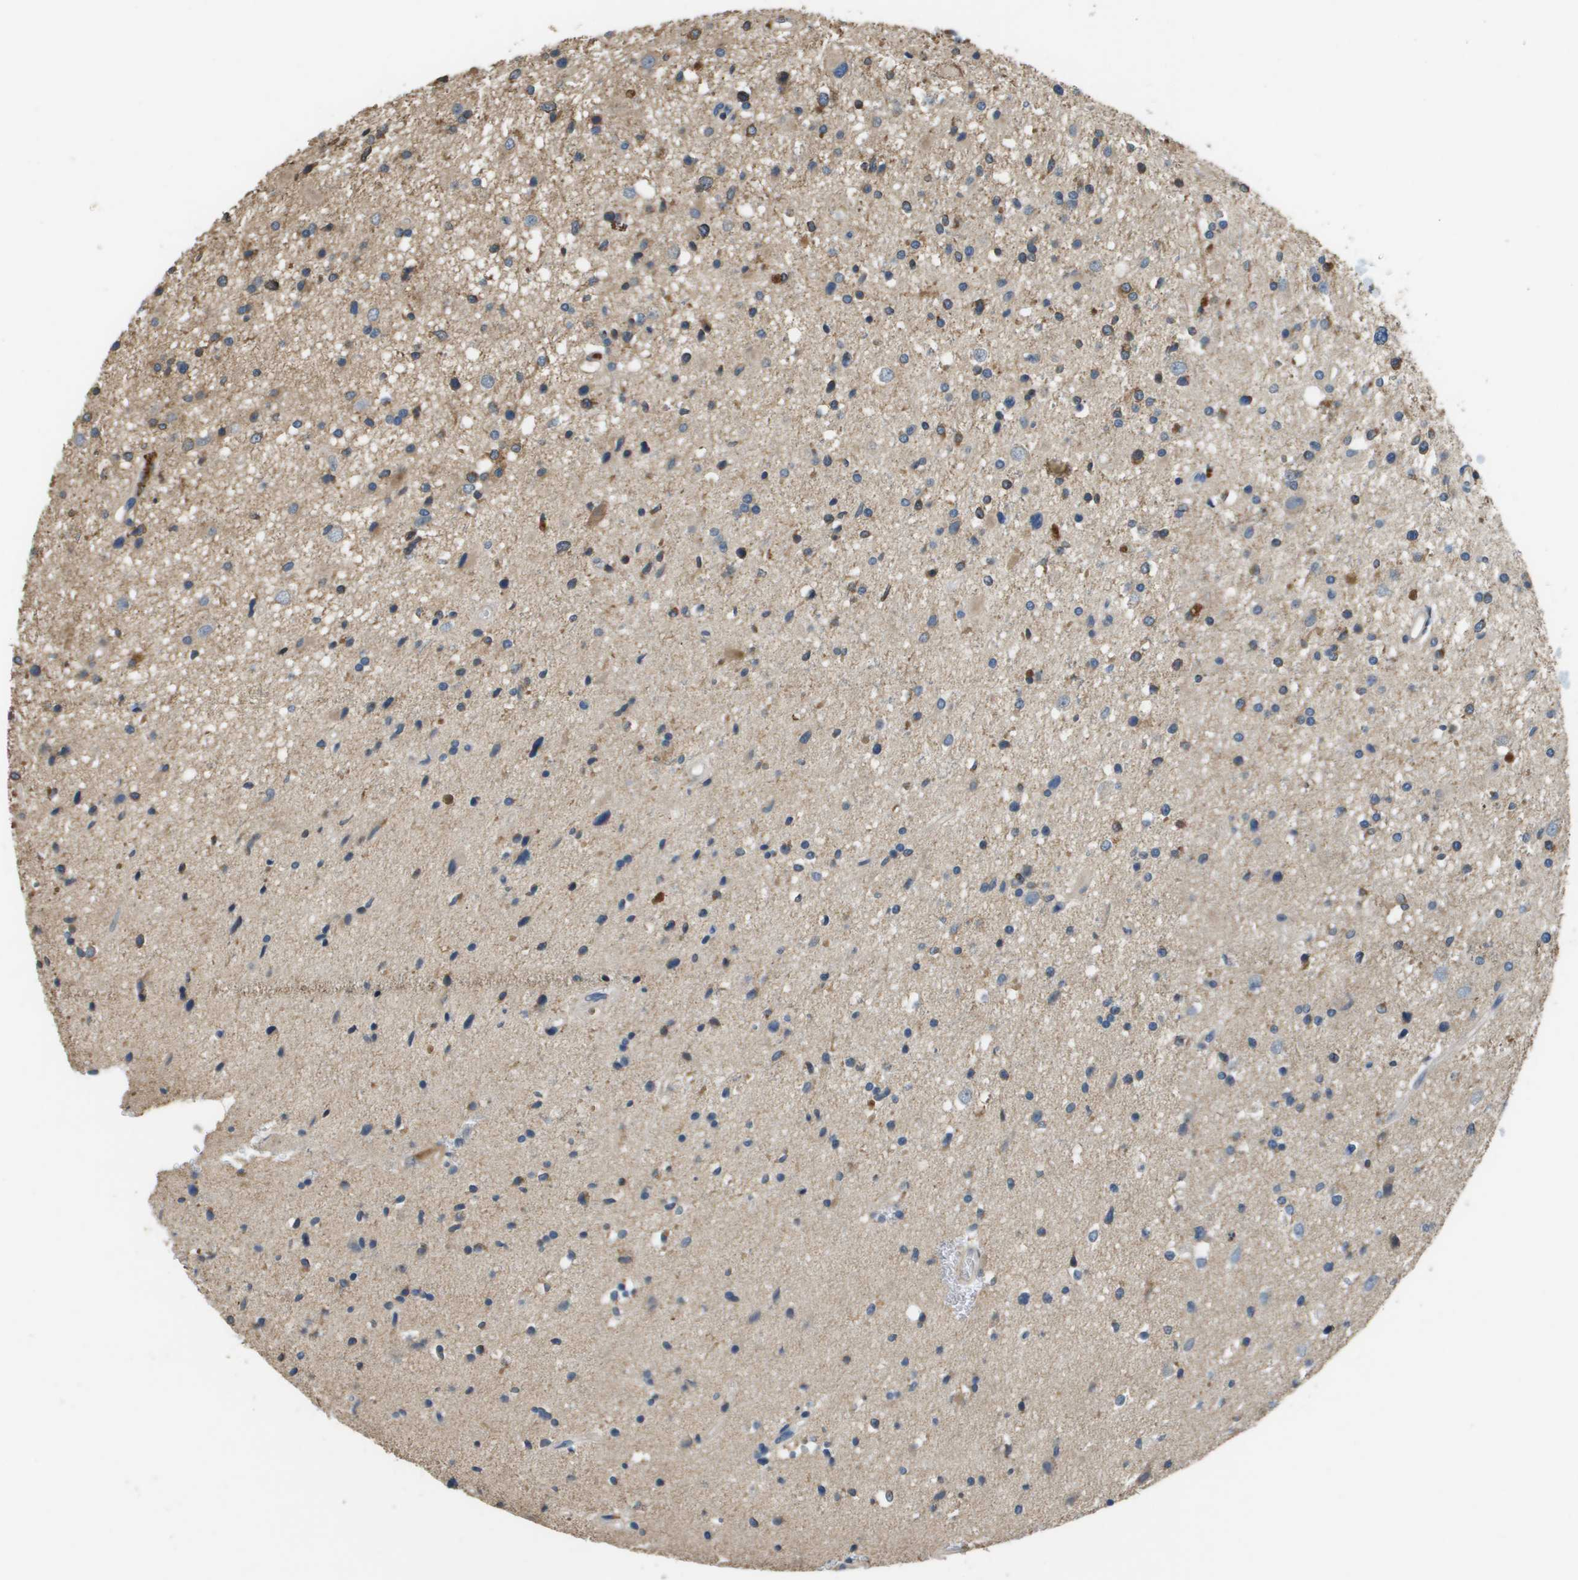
{"staining": {"intensity": "weak", "quantity": "<25%", "location": "cytoplasmic/membranous"}, "tissue": "glioma", "cell_type": "Tumor cells", "image_type": "cancer", "snomed": [{"axis": "morphology", "description": "Glioma, malignant, High grade"}, {"axis": "topography", "description": "Brain"}], "caption": "Immunohistochemistry of human glioma exhibits no positivity in tumor cells.", "gene": "SAMSN1", "patient": {"sex": "male", "age": 33}}